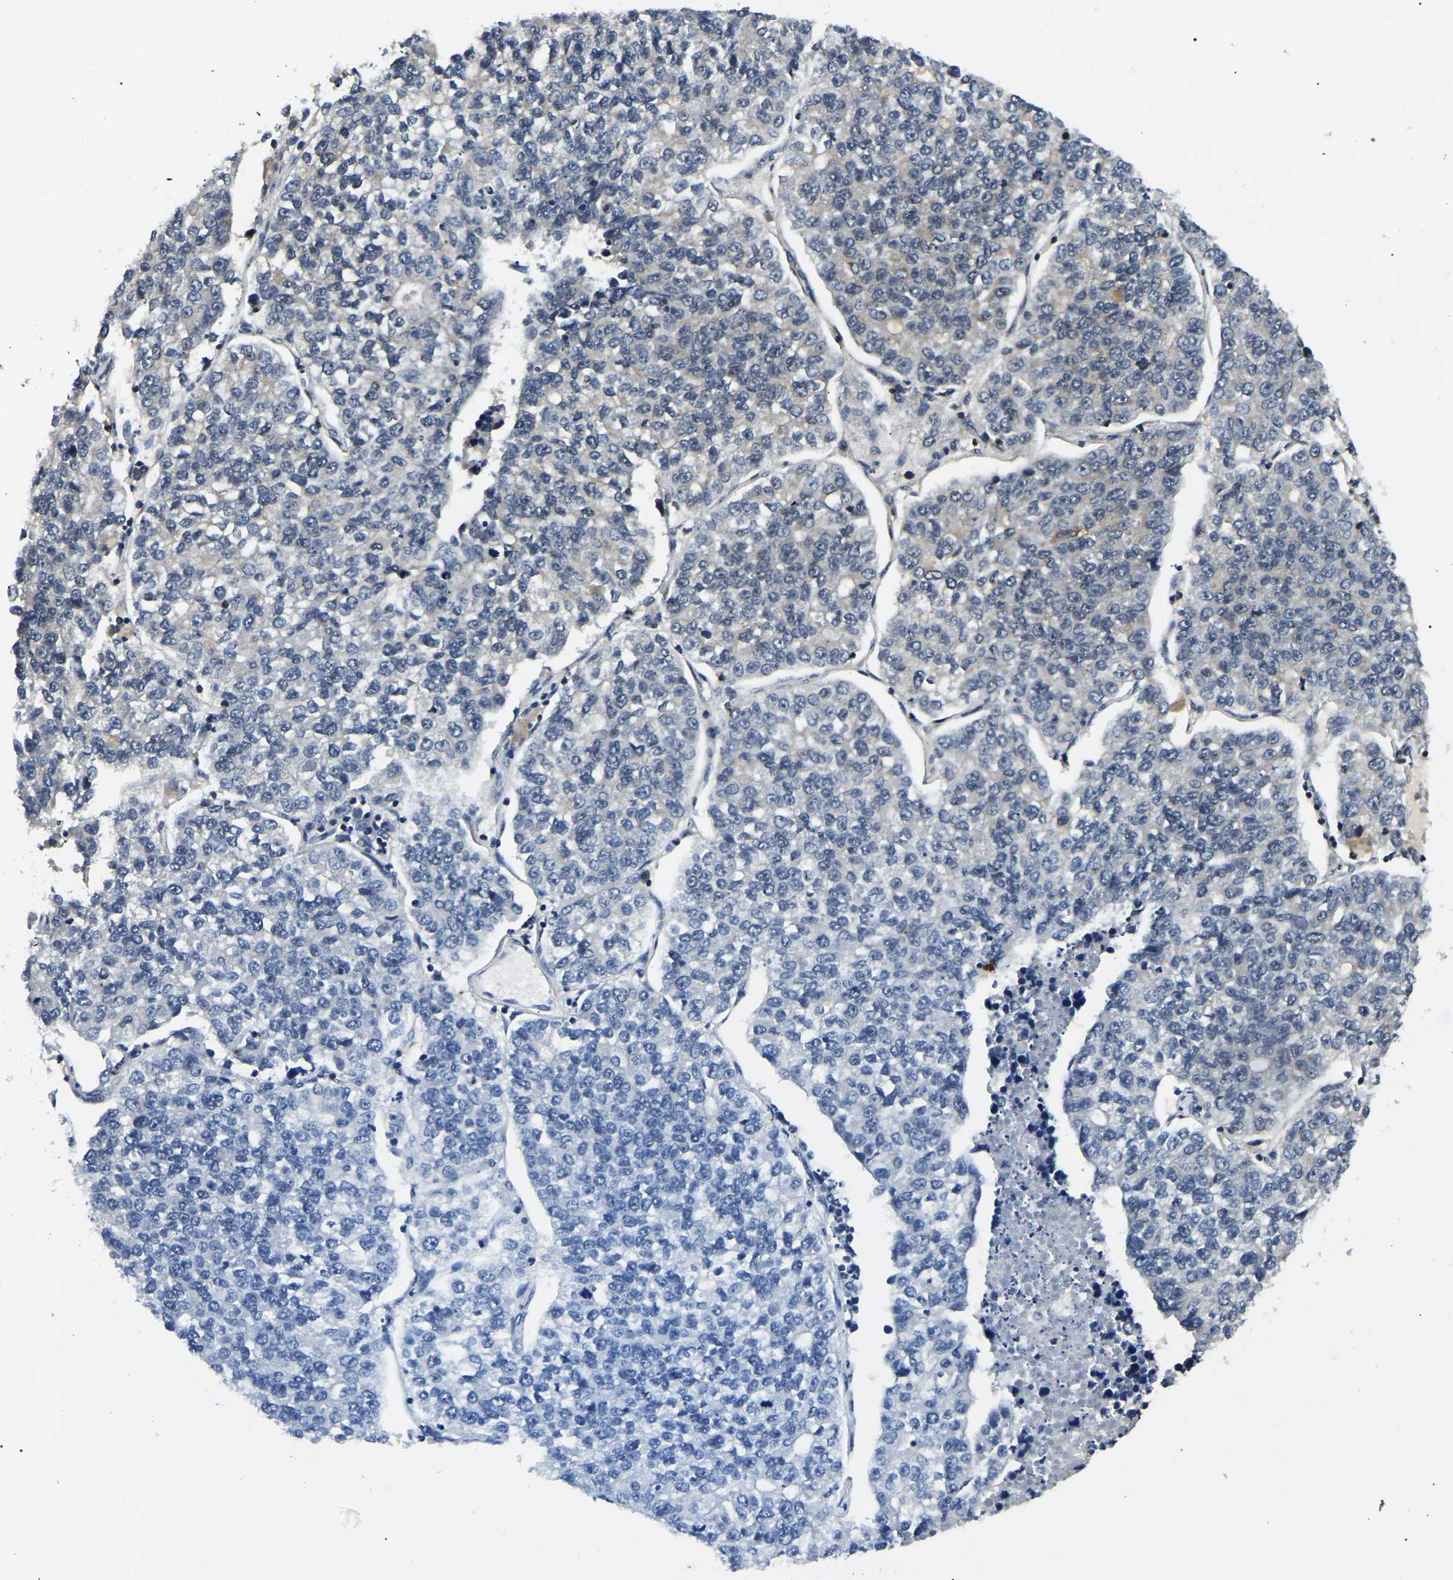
{"staining": {"intensity": "negative", "quantity": "none", "location": "none"}, "tissue": "lung cancer", "cell_type": "Tumor cells", "image_type": "cancer", "snomed": [{"axis": "morphology", "description": "Adenocarcinoma, NOS"}, {"axis": "topography", "description": "Lung"}], "caption": "Tumor cells are negative for brown protein staining in lung cancer. (DAB immunohistochemistry visualized using brightfield microscopy, high magnification).", "gene": "RBM28", "patient": {"sex": "male", "age": 49}}